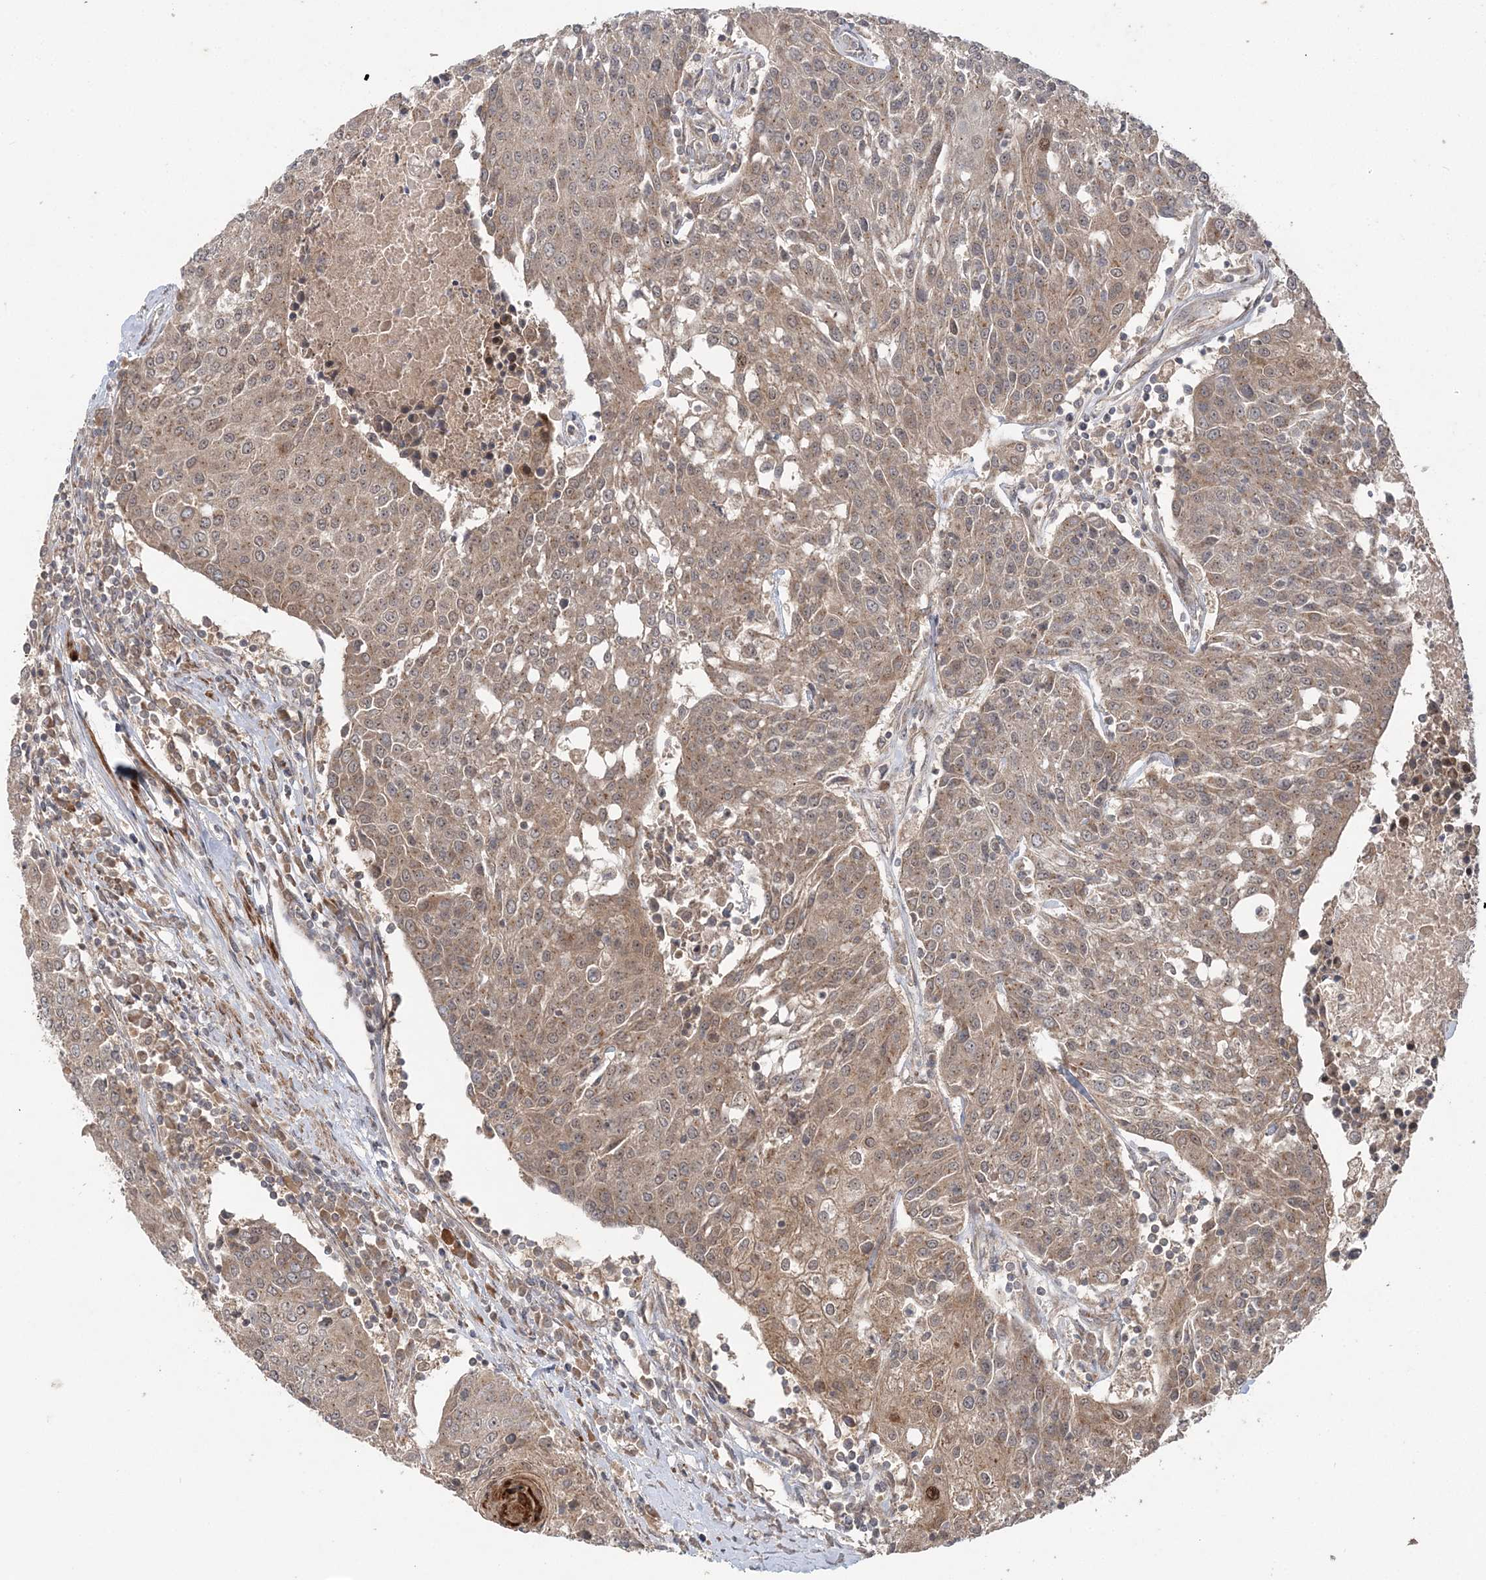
{"staining": {"intensity": "weak", "quantity": "25%-75%", "location": "cytoplasmic/membranous"}, "tissue": "urothelial cancer", "cell_type": "Tumor cells", "image_type": "cancer", "snomed": [{"axis": "morphology", "description": "Urothelial carcinoma, High grade"}, {"axis": "topography", "description": "Urinary bladder"}], "caption": "The immunohistochemical stain shows weak cytoplasmic/membranous staining in tumor cells of urothelial cancer tissue. The protein is stained brown, and the nuclei are stained in blue (DAB IHC with brightfield microscopy, high magnification).", "gene": "UBTD2", "patient": {"sex": "female", "age": 85}}